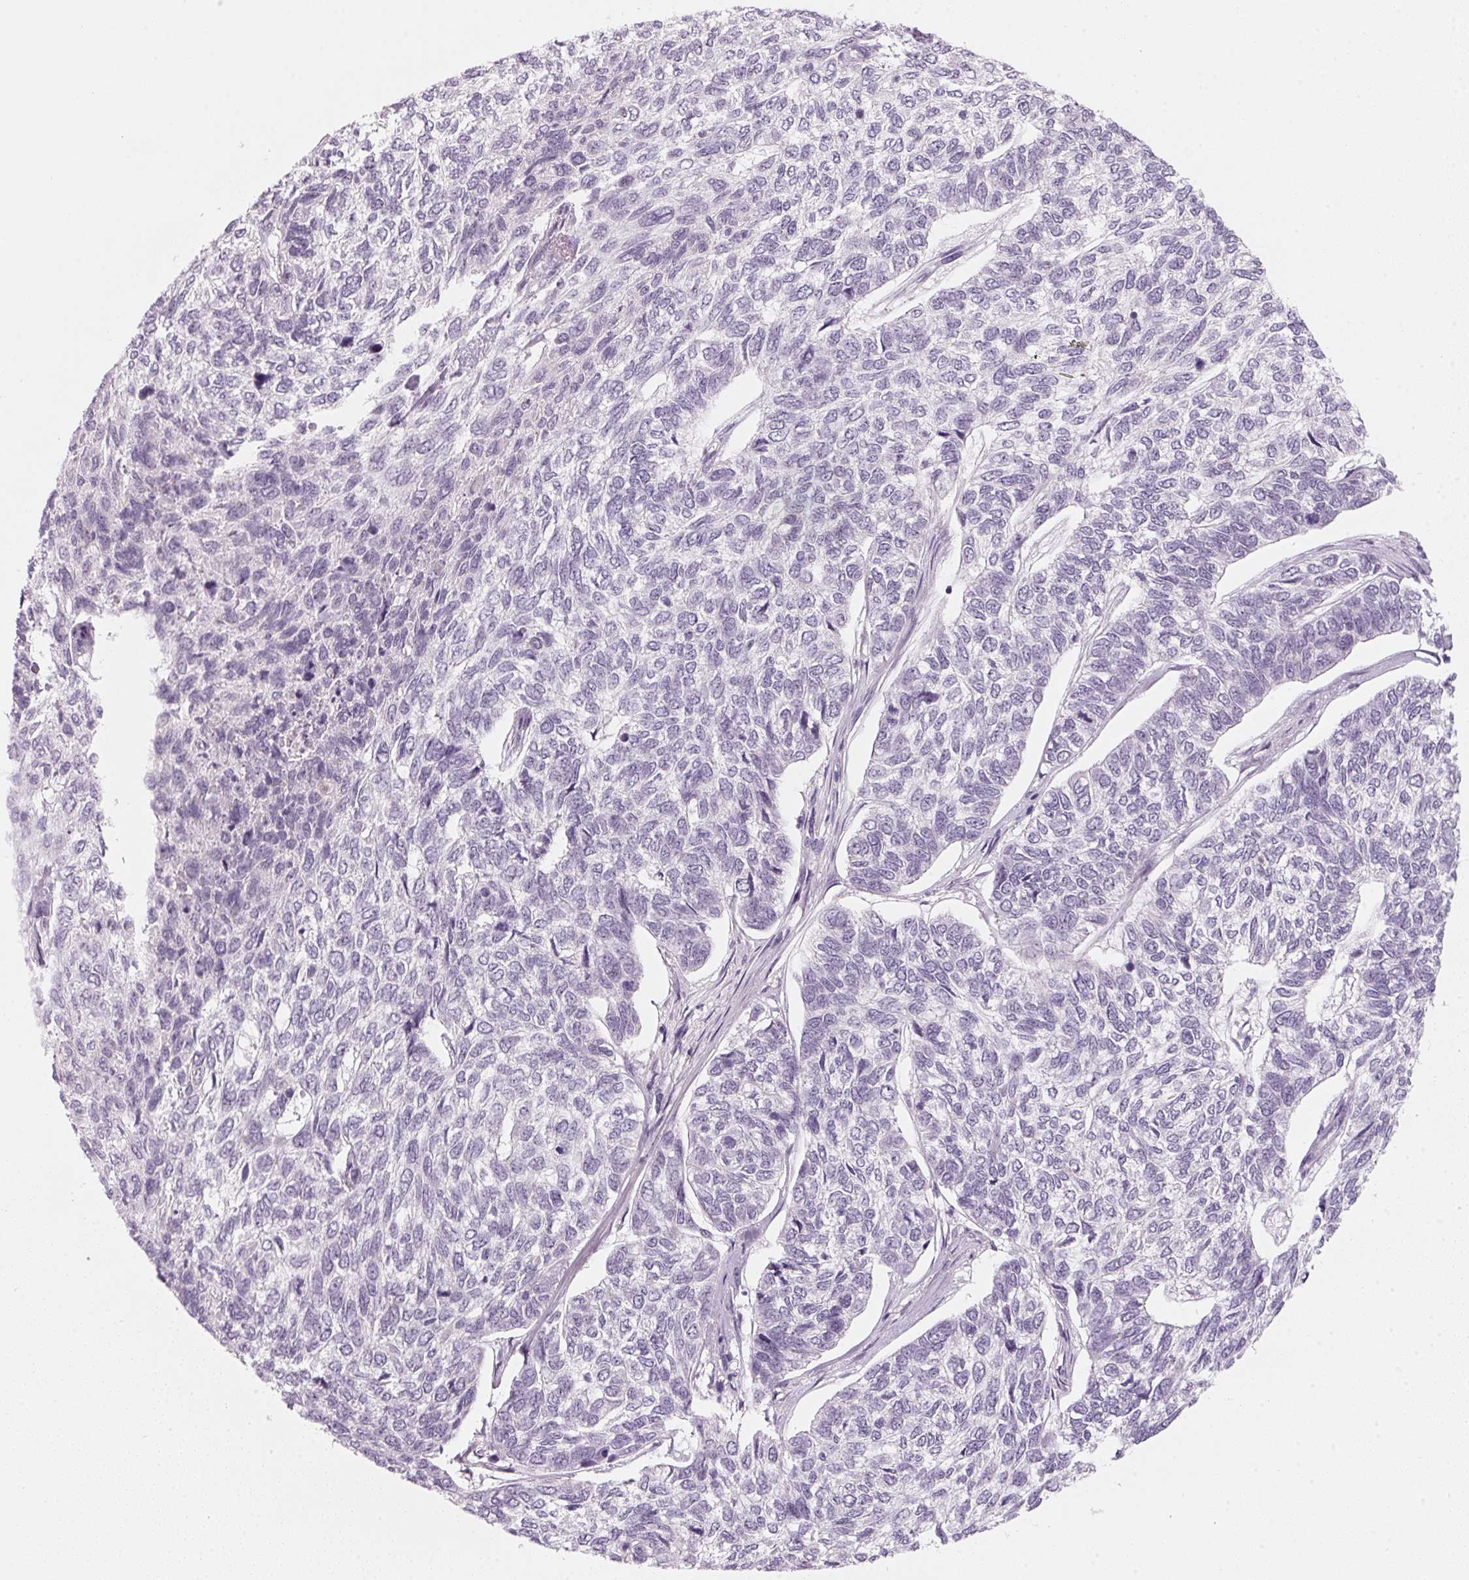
{"staining": {"intensity": "negative", "quantity": "none", "location": "none"}, "tissue": "skin cancer", "cell_type": "Tumor cells", "image_type": "cancer", "snomed": [{"axis": "morphology", "description": "Basal cell carcinoma"}, {"axis": "topography", "description": "Skin"}], "caption": "IHC histopathology image of neoplastic tissue: skin cancer stained with DAB shows no significant protein positivity in tumor cells.", "gene": "DNTTIP2", "patient": {"sex": "female", "age": 65}}